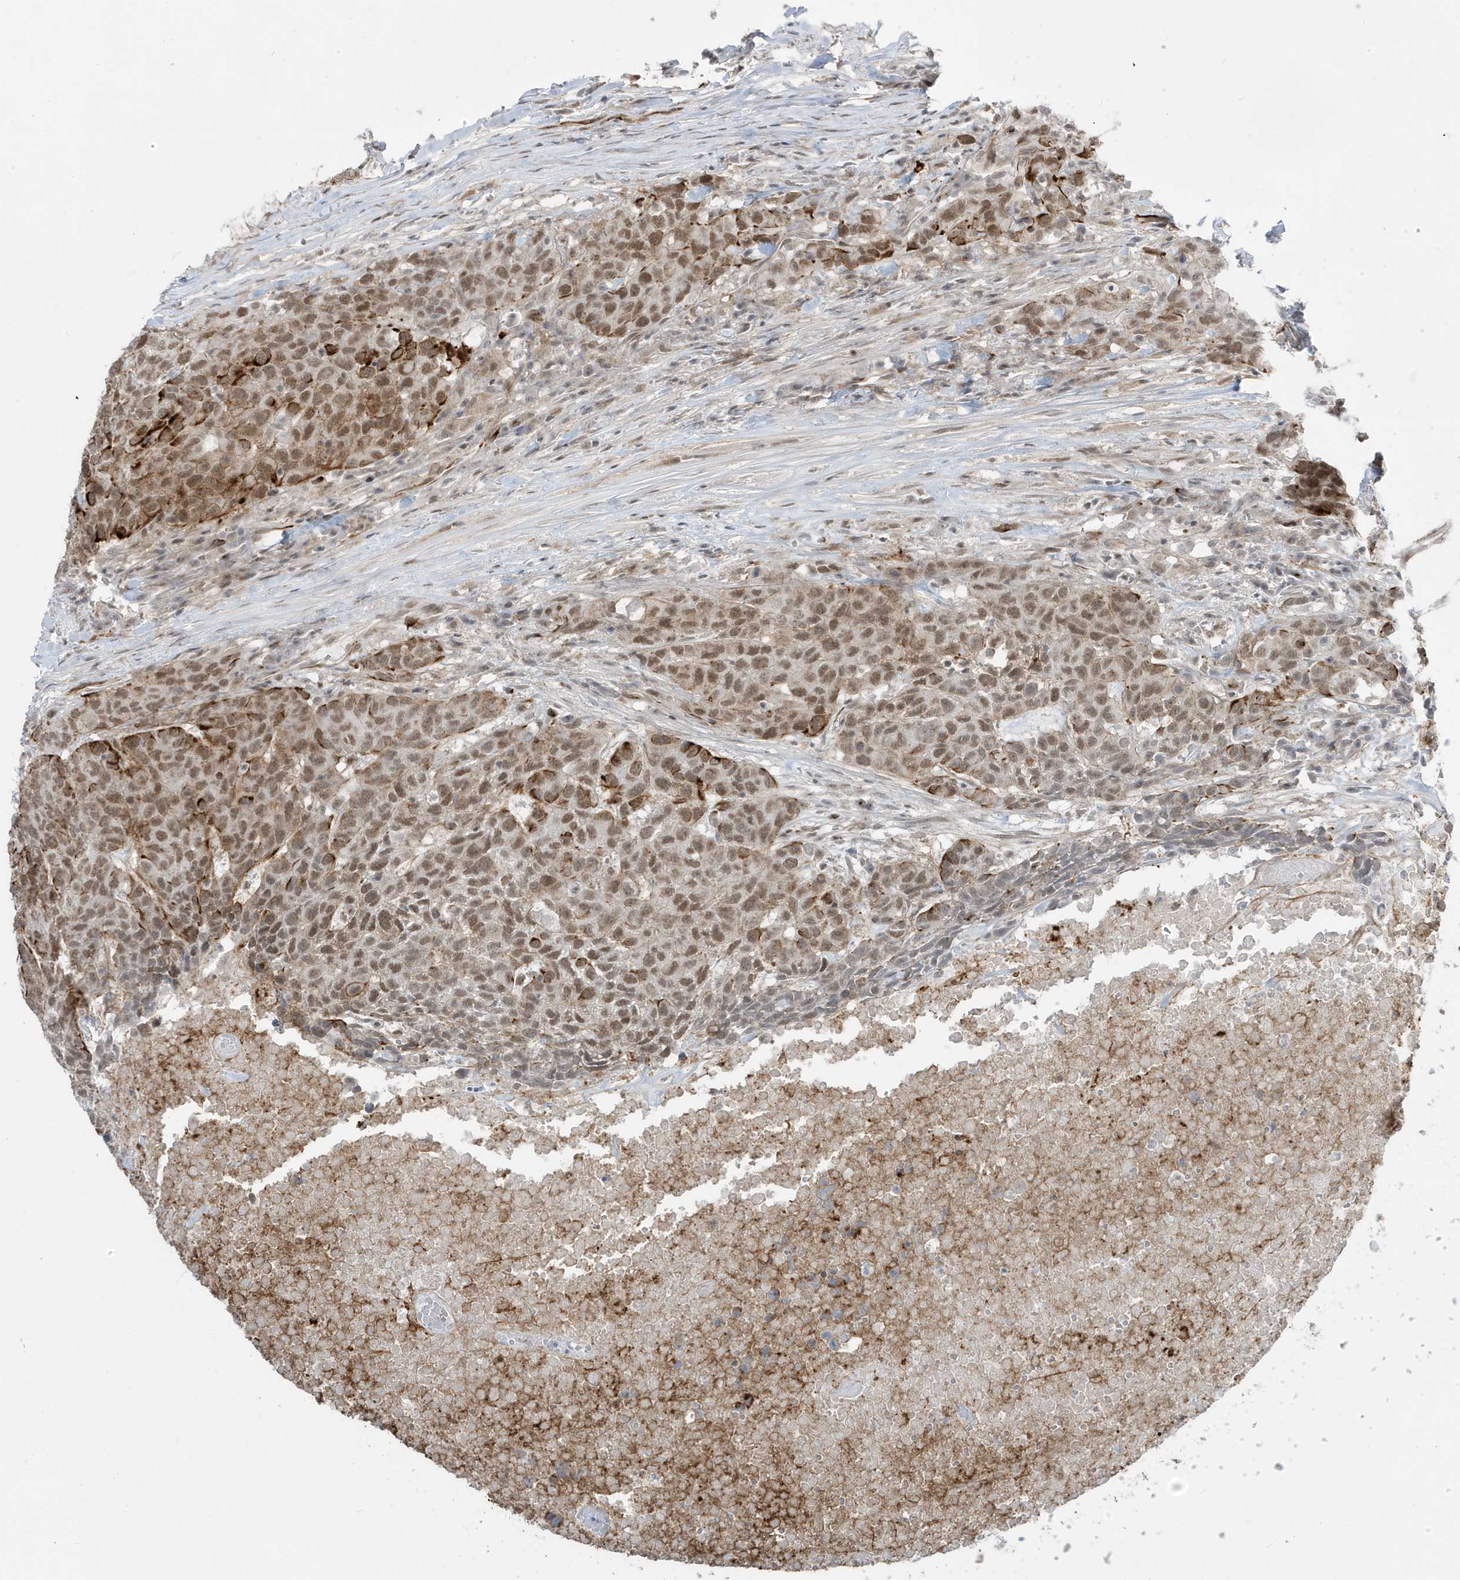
{"staining": {"intensity": "moderate", "quantity": ">75%", "location": "nuclear"}, "tissue": "head and neck cancer", "cell_type": "Tumor cells", "image_type": "cancer", "snomed": [{"axis": "morphology", "description": "Squamous cell carcinoma, NOS"}, {"axis": "topography", "description": "Head-Neck"}], "caption": "A high-resolution histopathology image shows IHC staining of squamous cell carcinoma (head and neck), which shows moderate nuclear staining in approximately >75% of tumor cells.", "gene": "ADAMTSL3", "patient": {"sex": "male", "age": 66}}